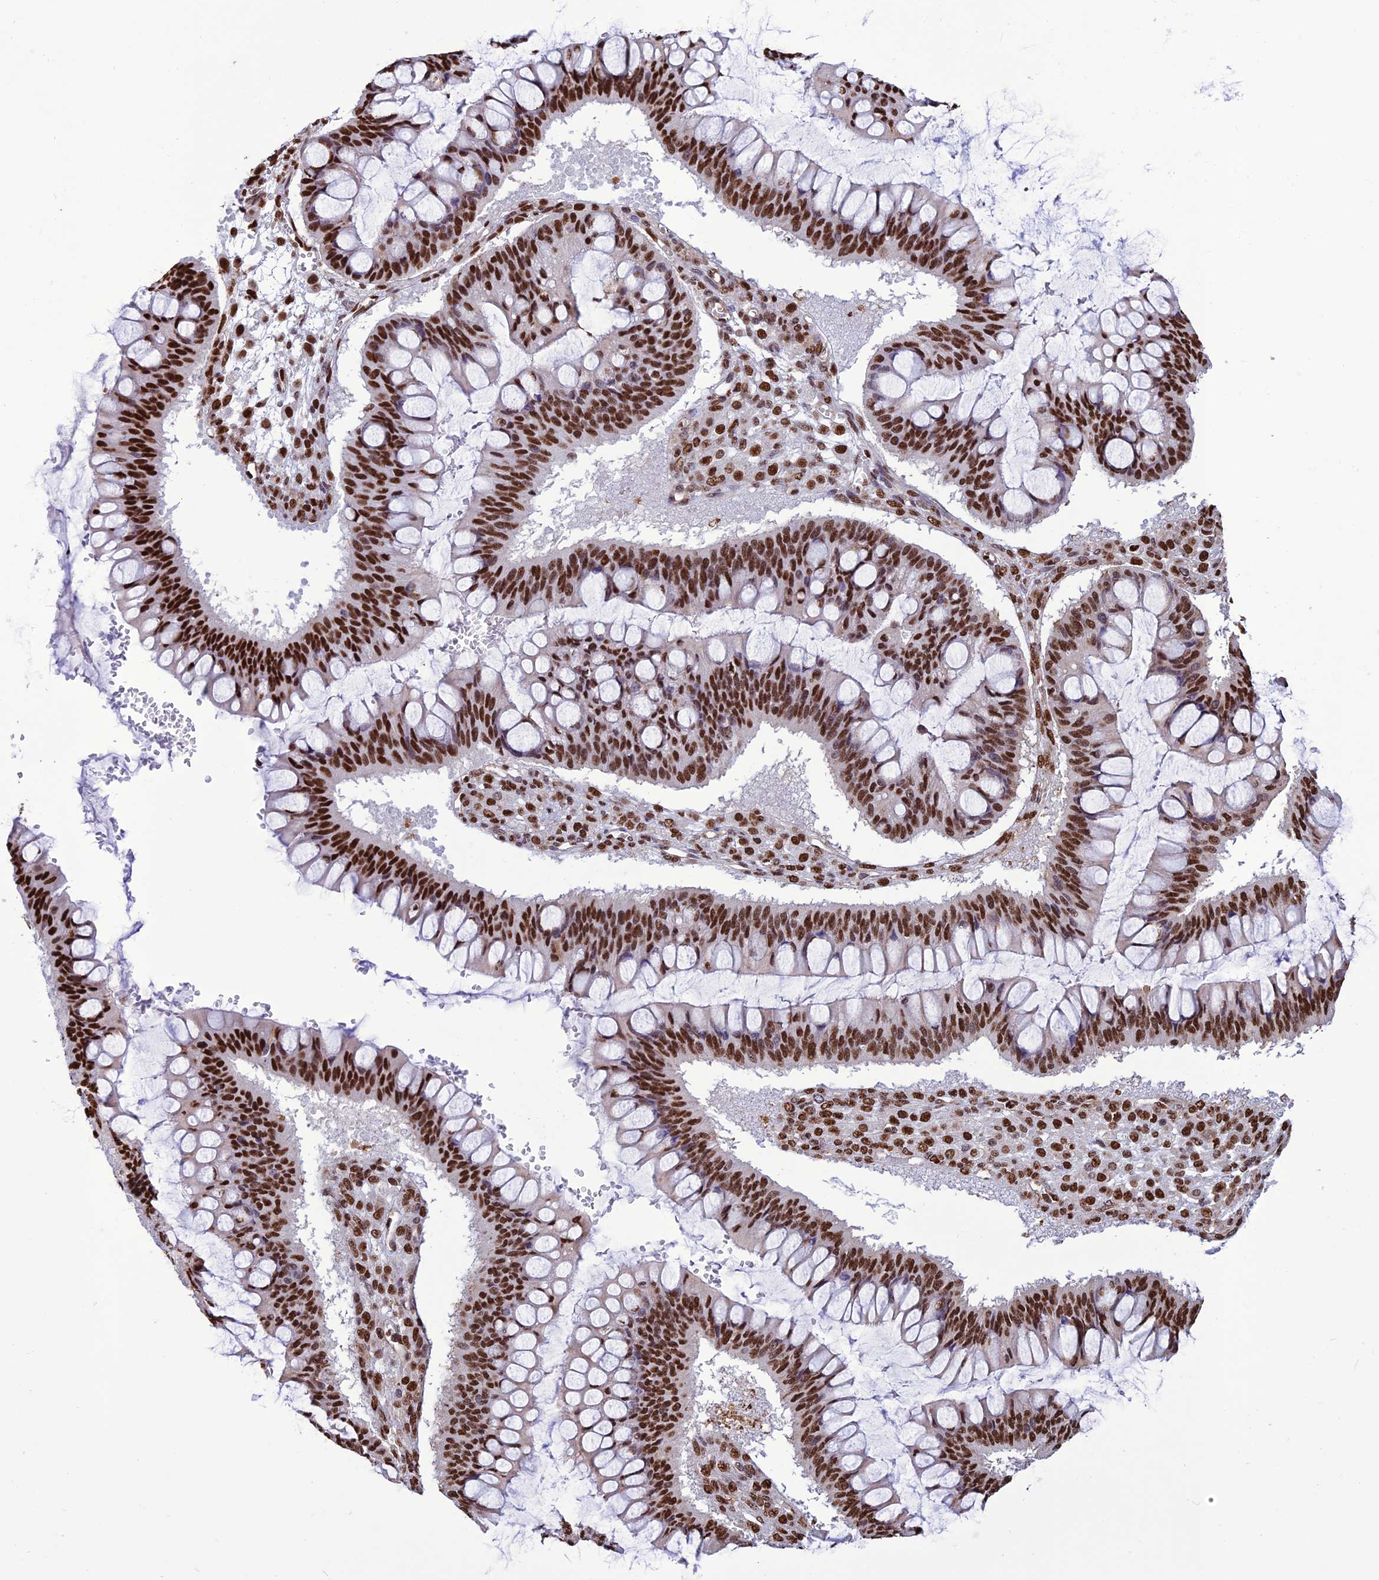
{"staining": {"intensity": "strong", "quantity": ">75%", "location": "nuclear"}, "tissue": "ovarian cancer", "cell_type": "Tumor cells", "image_type": "cancer", "snomed": [{"axis": "morphology", "description": "Cystadenocarcinoma, mucinous, NOS"}, {"axis": "topography", "description": "Ovary"}], "caption": "Ovarian mucinous cystadenocarcinoma was stained to show a protein in brown. There is high levels of strong nuclear positivity in approximately >75% of tumor cells.", "gene": "INO80E", "patient": {"sex": "female", "age": 73}}